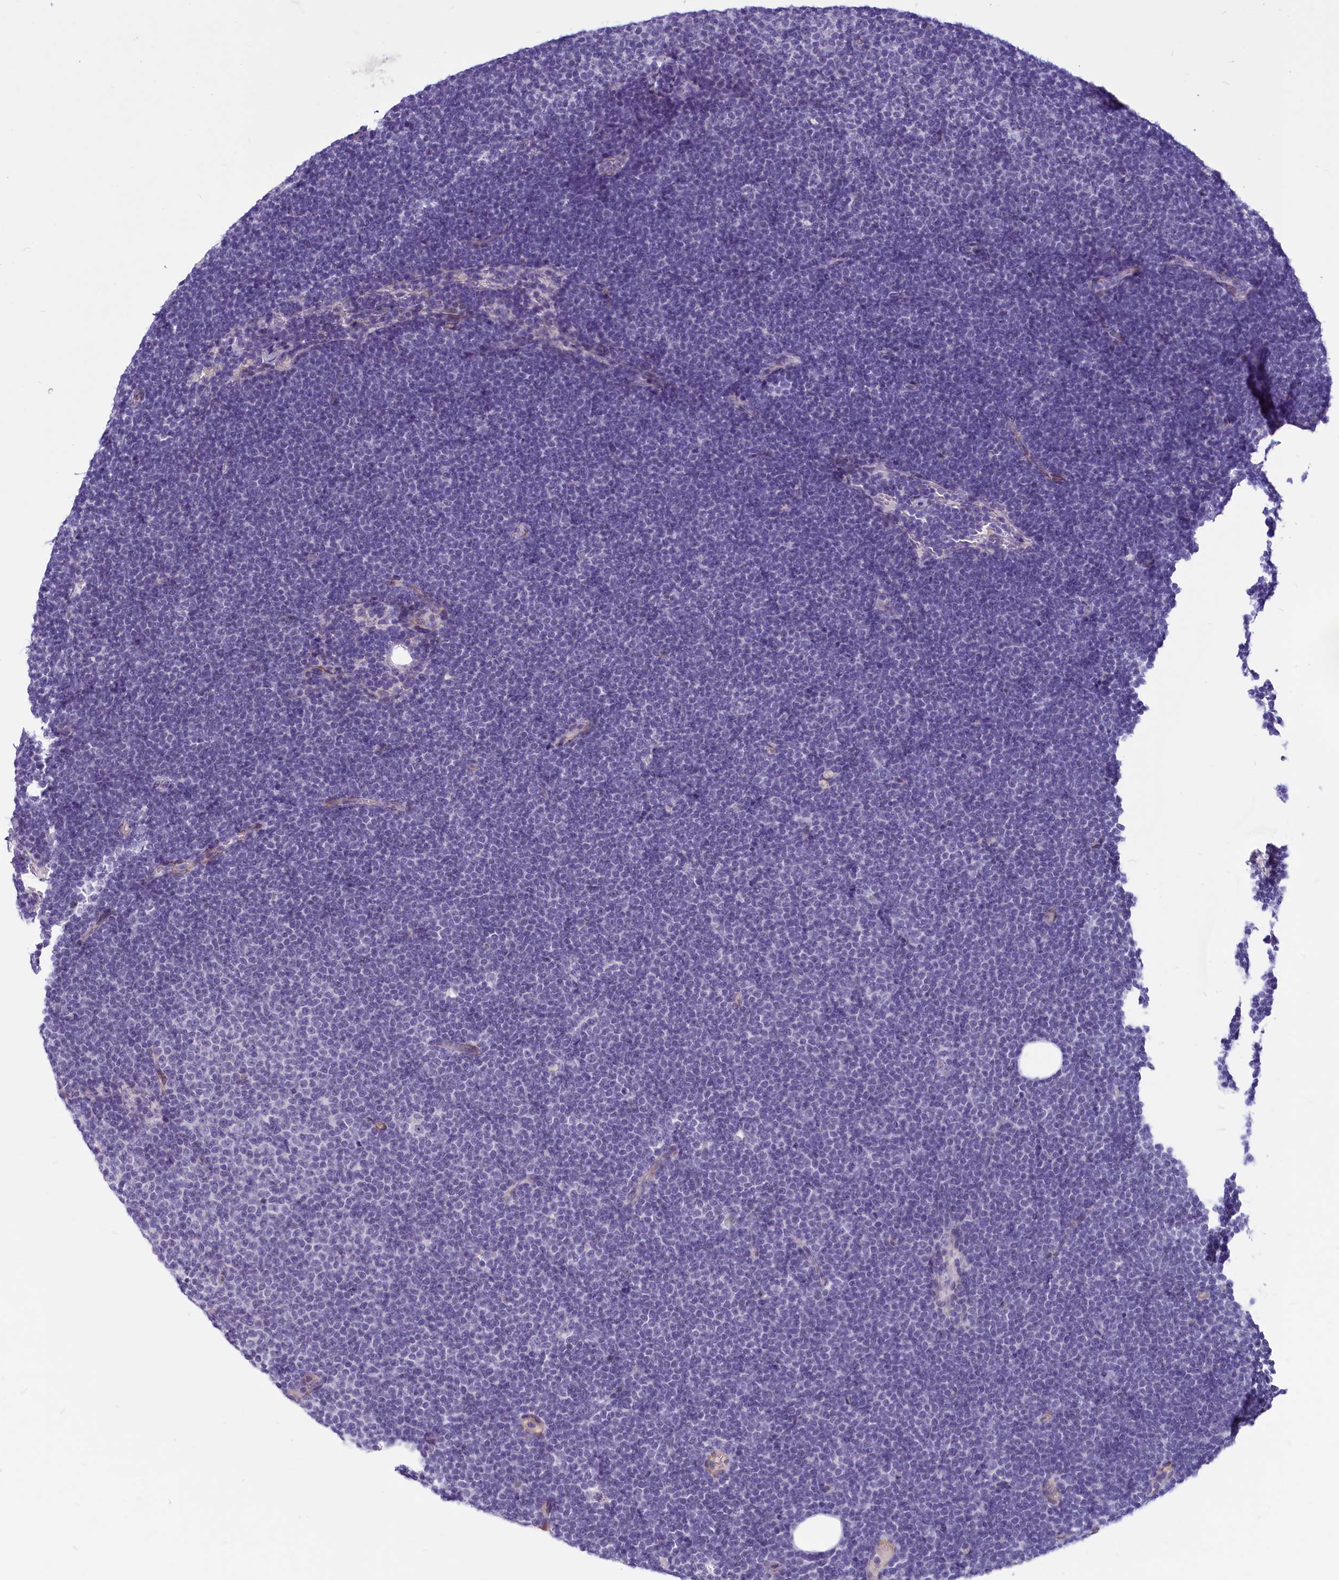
{"staining": {"intensity": "negative", "quantity": "none", "location": "none"}, "tissue": "lymphoma", "cell_type": "Tumor cells", "image_type": "cancer", "snomed": [{"axis": "morphology", "description": "Malignant lymphoma, non-Hodgkin's type, Low grade"}, {"axis": "topography", "description": "Lymph node"}], "caption": "High power microscopy histopathology image of an immunohistochemistry photomicrograph of malignant lymphoma, non-Hodgkin's type (low-grade), revealing no significant expression in tumor cells. (Brightfield microscopy of DAB immunohistochemistry at high magnification).", "gene": "PROCR", "patient": {"sex": "female", "age": 53}}